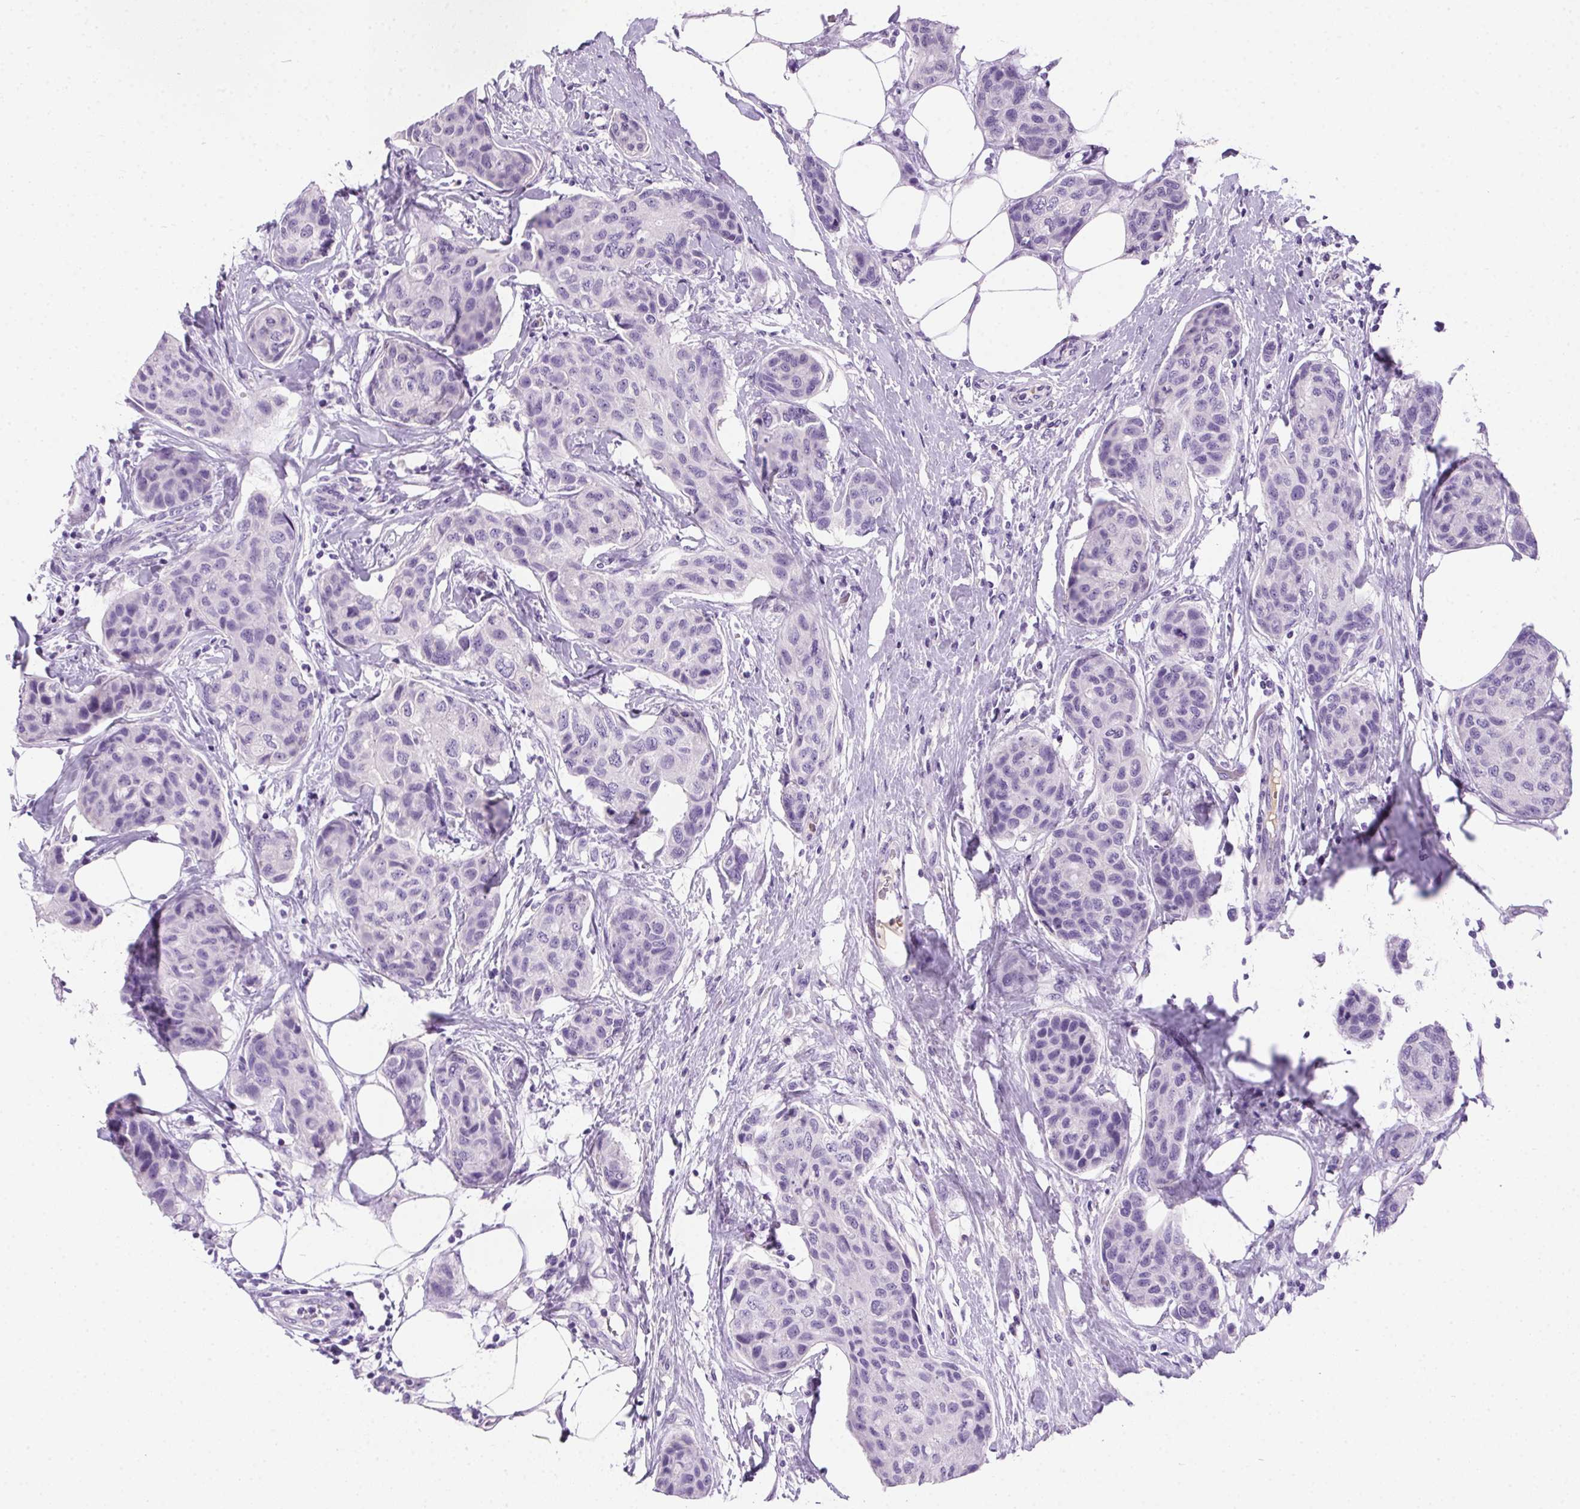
{"staining": {"intensity": "negative", "quantity": "none", "location": "none"}, "tissue": "breast cancer", "cell_type": "Tumor cells", "image_type": "cancer", "snomed": [{"axis": "morphology", "description": "Duct carcinoma"}, {"axis": "topography", "description": "Breast"}], "caption": "A high-resolution histopathology image shows immunohistochemistry (IHC) staining of breast invasive ductal carcinoma, which demonstrates no significant staining in tumor cells.", "gene": "SSTR4", "patient": {"sex": "female", "age": 80}}